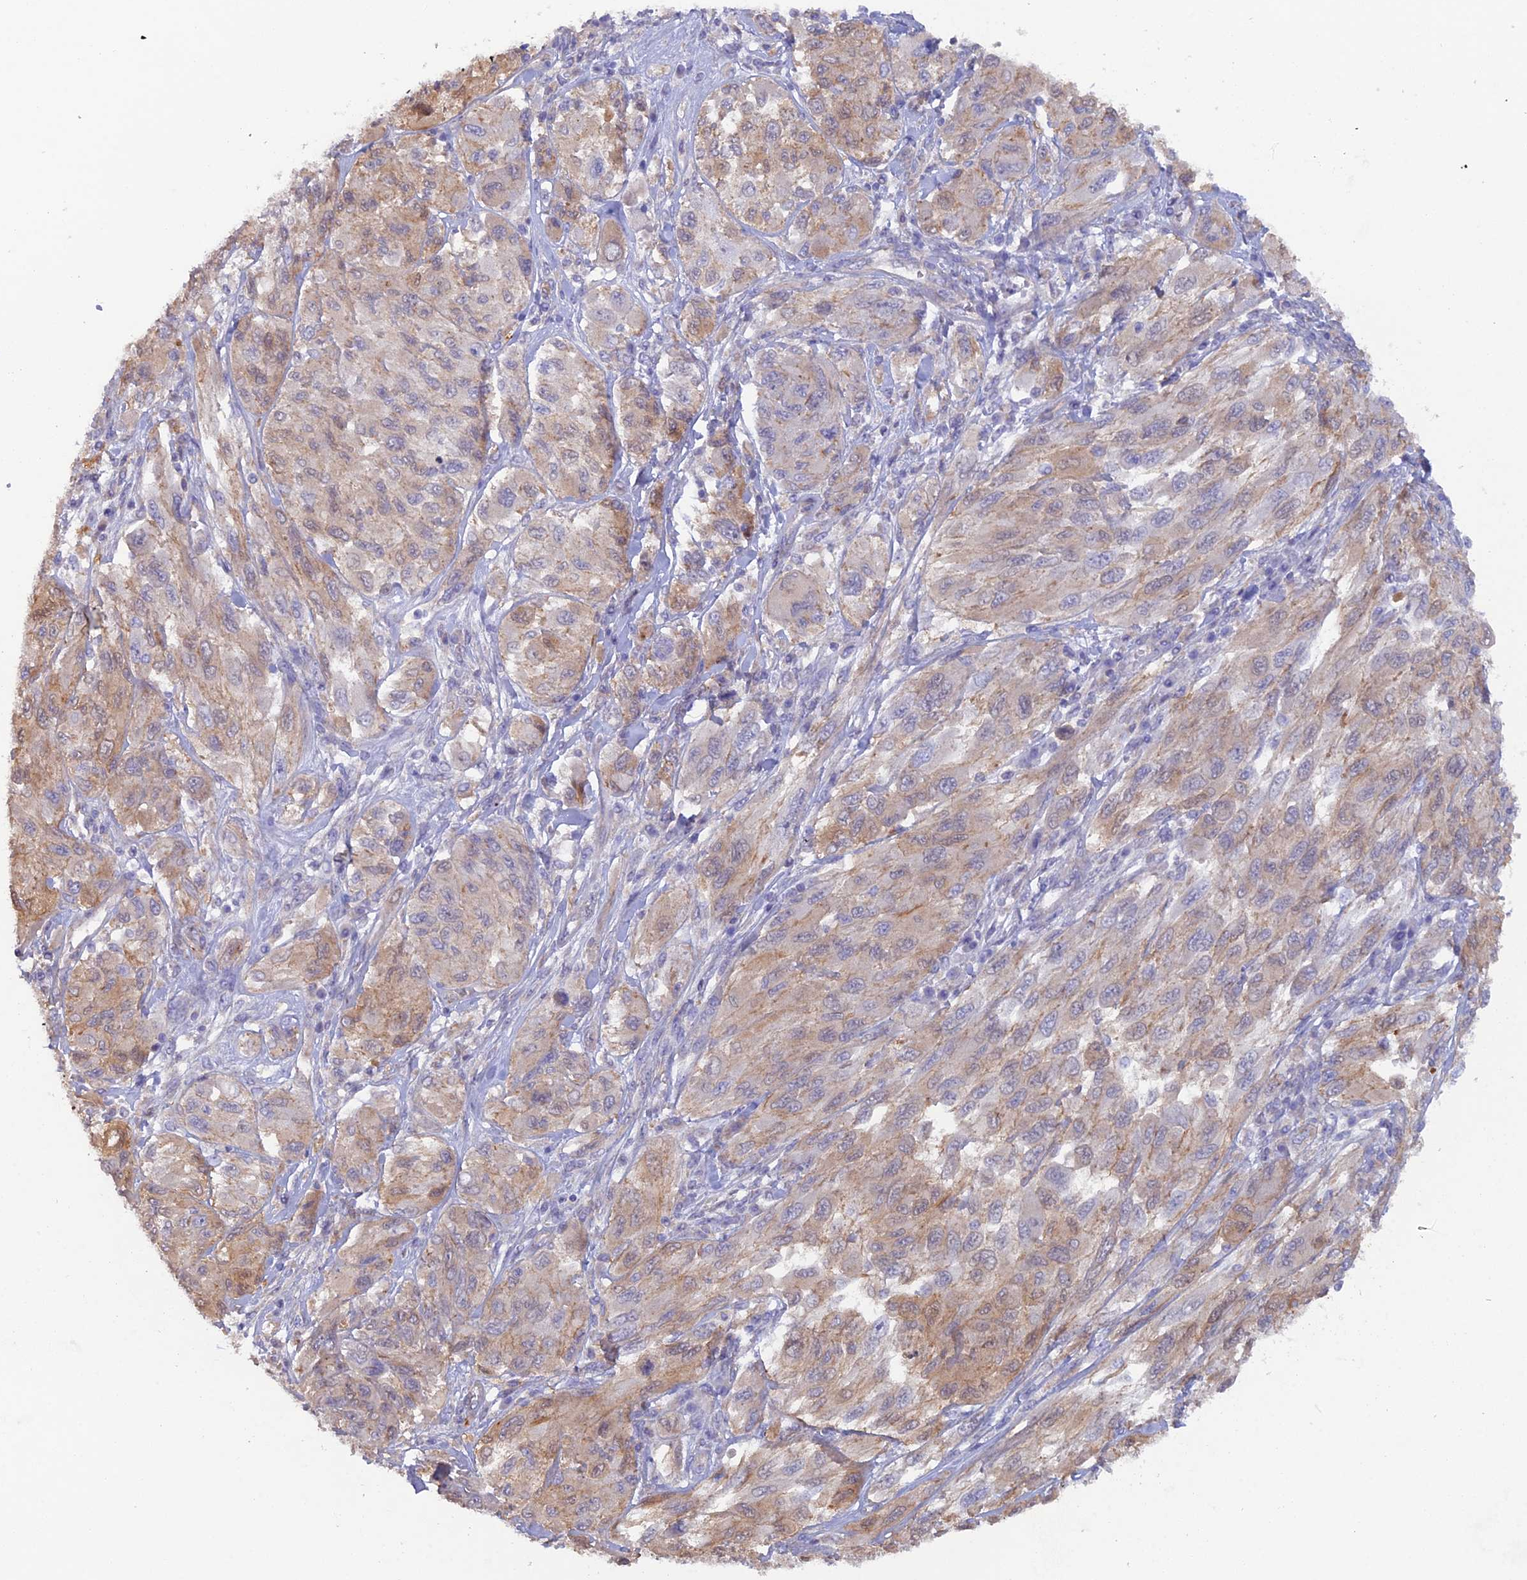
{"staining": {"intensity": "moderate", "quantity": "25%-75%", "location": "cytoplasmic/membranous"}, "tissue": "melanoma", "cell_type": "Tumor cells", "image_type": "cancer", "snomed": [{"axis": "morphology", "description": "Malignant melanoma, NOS"}, {"axis": "topography", "description": "Skin"}], "caption": "IHC histopathology image of neoplastic tissue: human malignant melanoma stained using immunohistochemistry (IHC) displays medium levels of moderate protein expression localized specifically in the cytoplasmic/membranous of tumor cells, appearing as a cytoplasmic/membranous brown color.", "gene": "FZR1", "patient": {"sex": "female", "age": 91}}